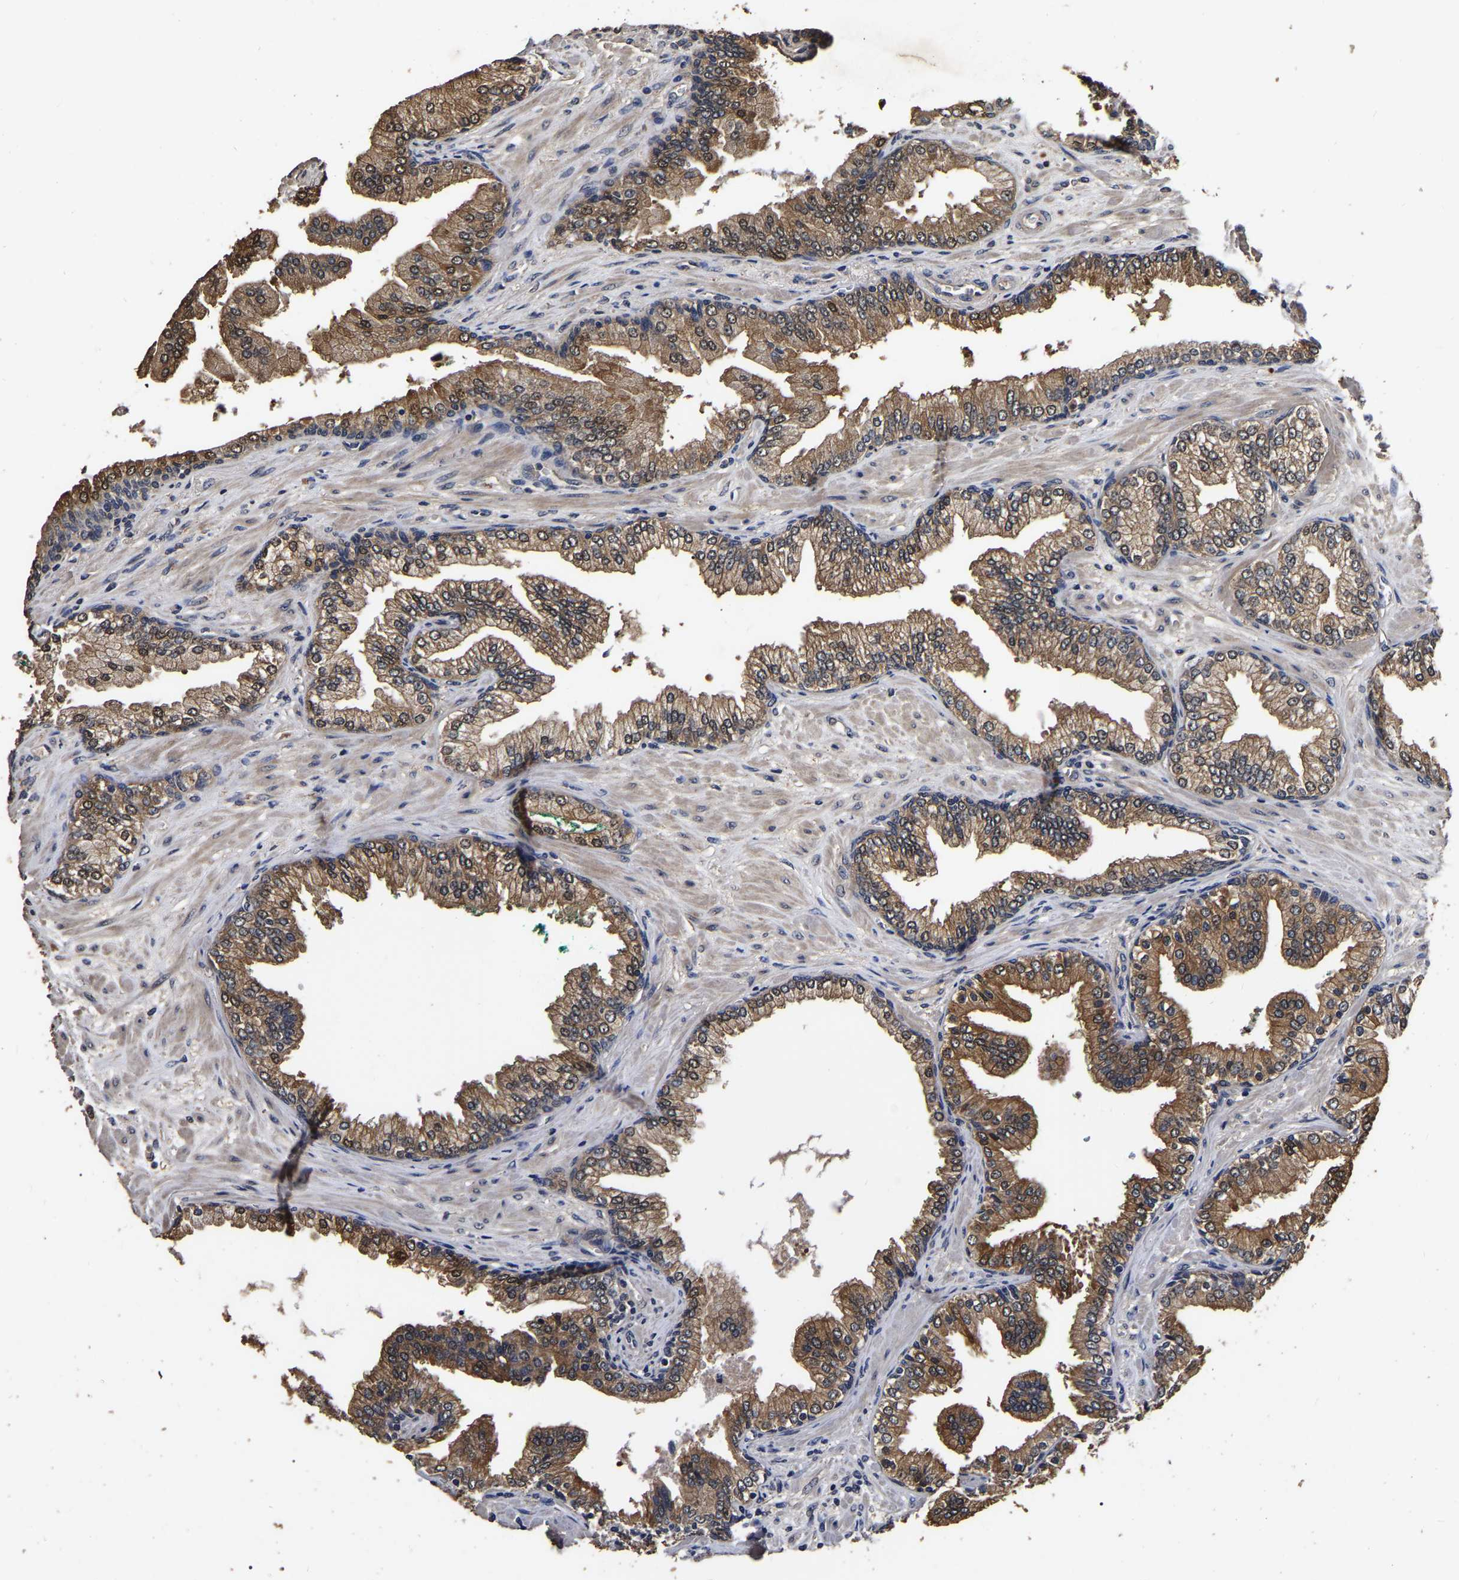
{"staining": {"intensity": "moderate", "quantity": ">75%", "location": "cytoplasmic/membranous"}, "tissue": "prostate cancer", "cell_type": "Tumor cells", "image_type": "cancer", "snomed": [{"axis": "morphology", "description": "Adenocarcinoma, High grade"}, {"axis": "topography", "description": "Prostate"}], "caption": "Protein staining demonstrates moderate cytoplasmic/membranous positivity in about >75% of tumor cells in prostate adenocarcinoma (high-grade).", "gene": "STK32C", "patient": {"sex": "male", "age": 71}}